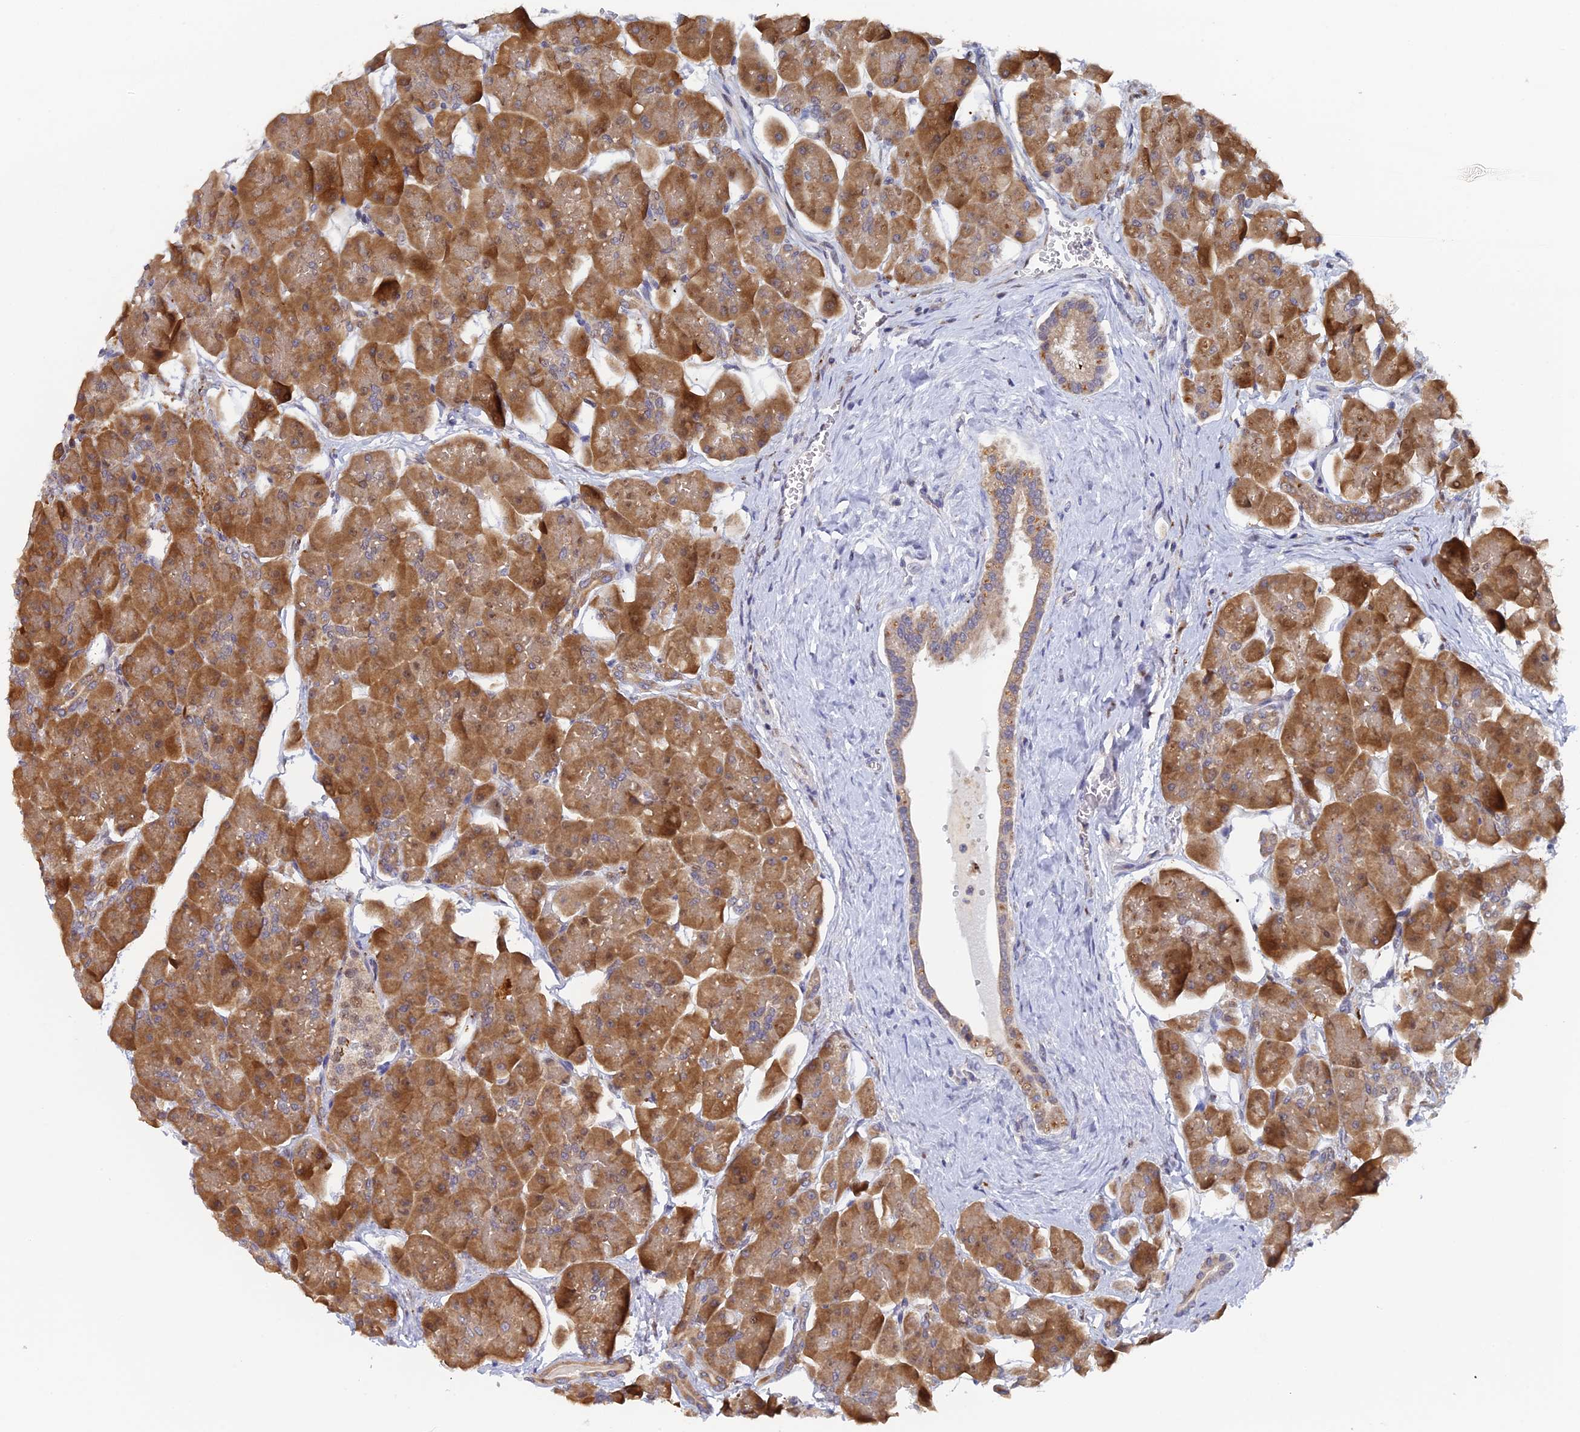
{"staining": {"intensity": "strong", "quantity": ">75%", "location": "cytoplasmic/membranous"}, "tissue": "pancreas", "cell_type": "Exocrine glandular cells", "image_type": "normal", "snomed": [{"axis": "morphology", "description": "Normal tissue, NOS"}, {"axis": "topography", "description": "Pancreas"}], "caption": "The histopathology image reveals staining of normal pancreas, revealing strong cytoplasmic/membranous protein positivity (brown color) within exocrine glandular cells. Nuclei are stained in blue.", "gene": "MIGA2", "patient": {"sex": "male", "age": 66}}